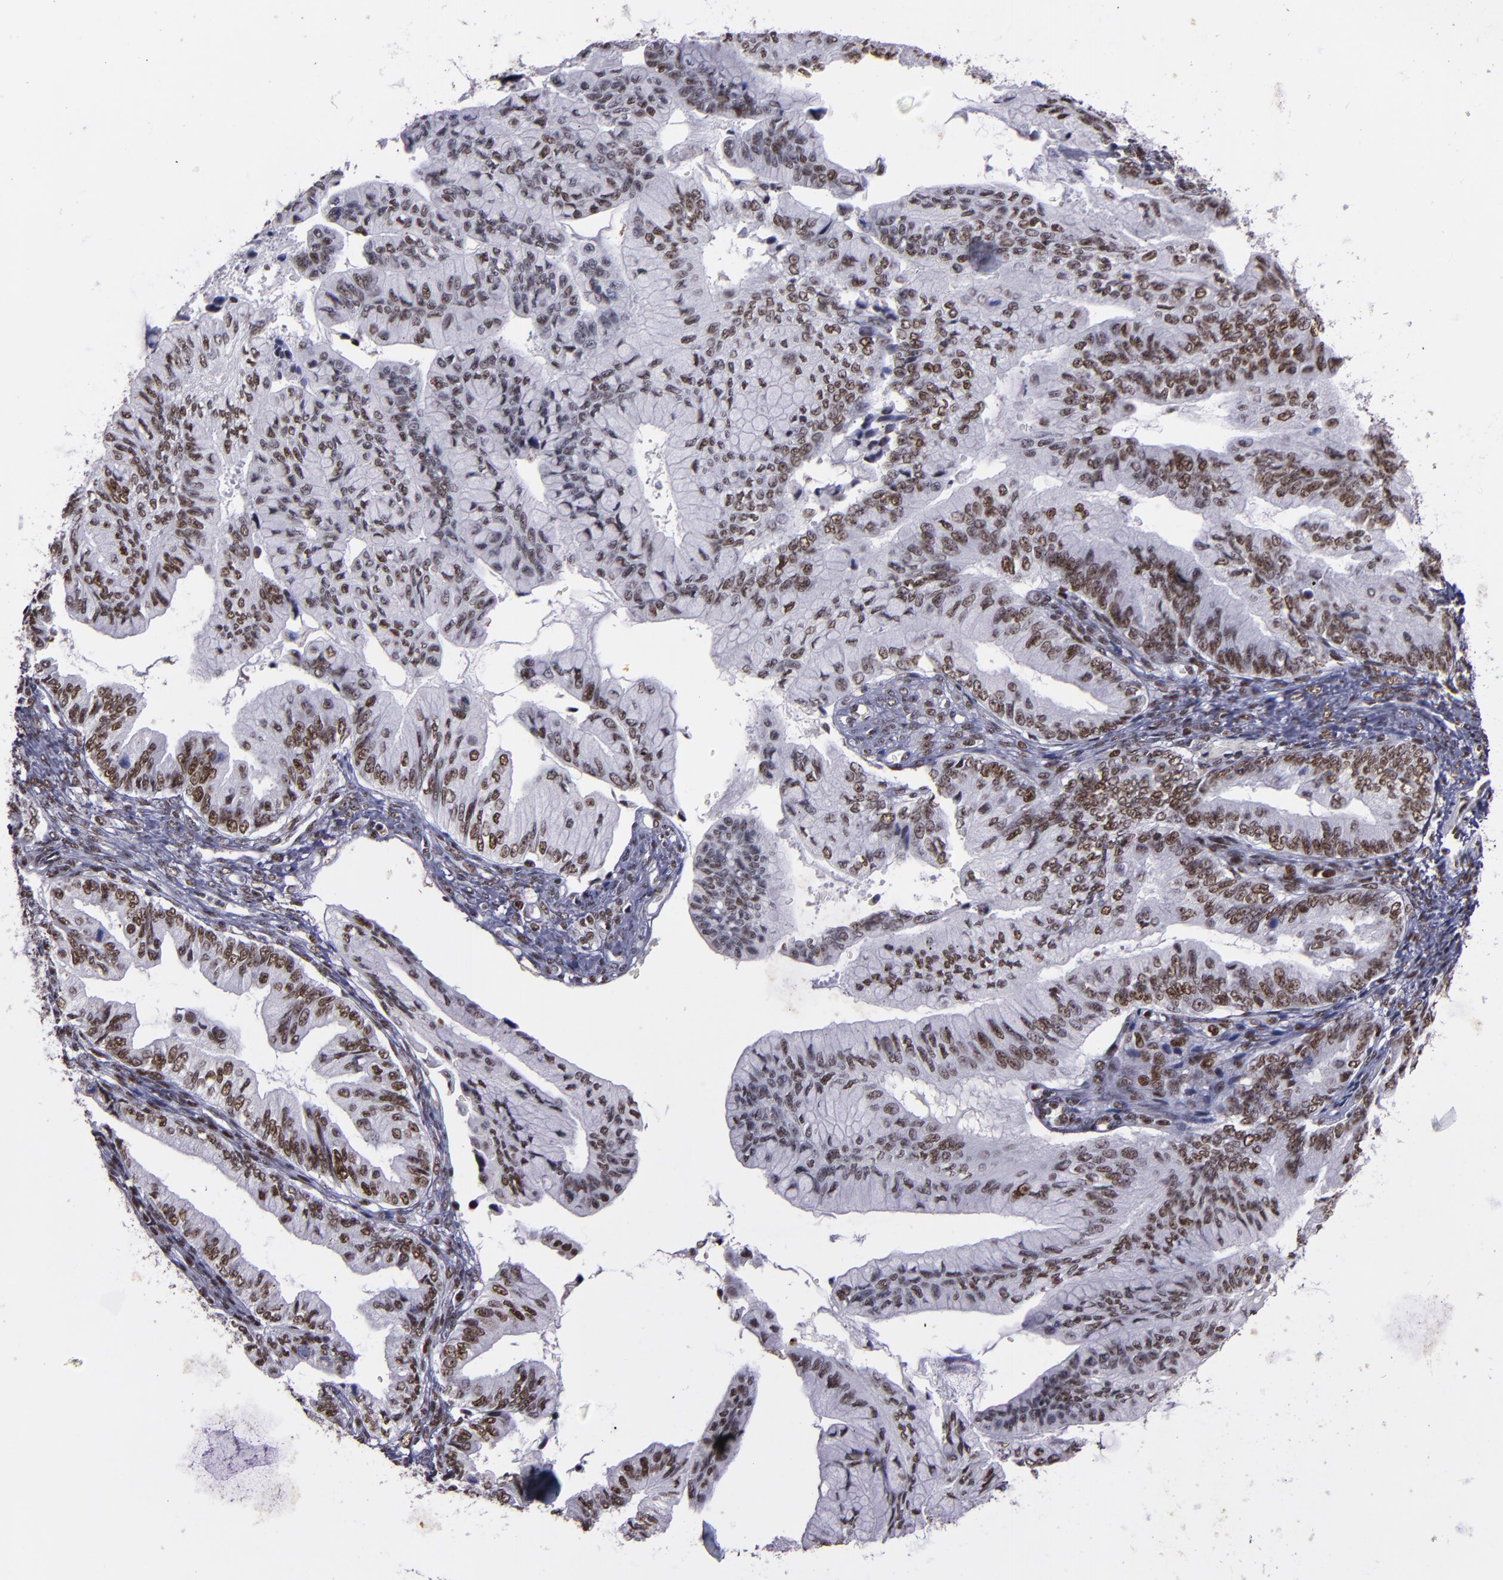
{"staining": {"intensity": "moderate", "quantity": ">75%", "location": "nuclear"}, "tissue": "ovarian cancer", "cell_type": "Tumor cells", "image_type": "cancer", "snomed": [{"axis": "morphology", "description": "Cystadenocarcinoma, mucinous, NOS"}, {"axis": "topography", "description": "Ovary"}], "caption": "This is a histology image of IHC staining of mucinous cystadenocarcinoma (ovarian), which shows moderate positivity in the nuclear of tumor cells.", "gene": "PPP4R3A", "patient": {"sex": "female", "age": 36}}